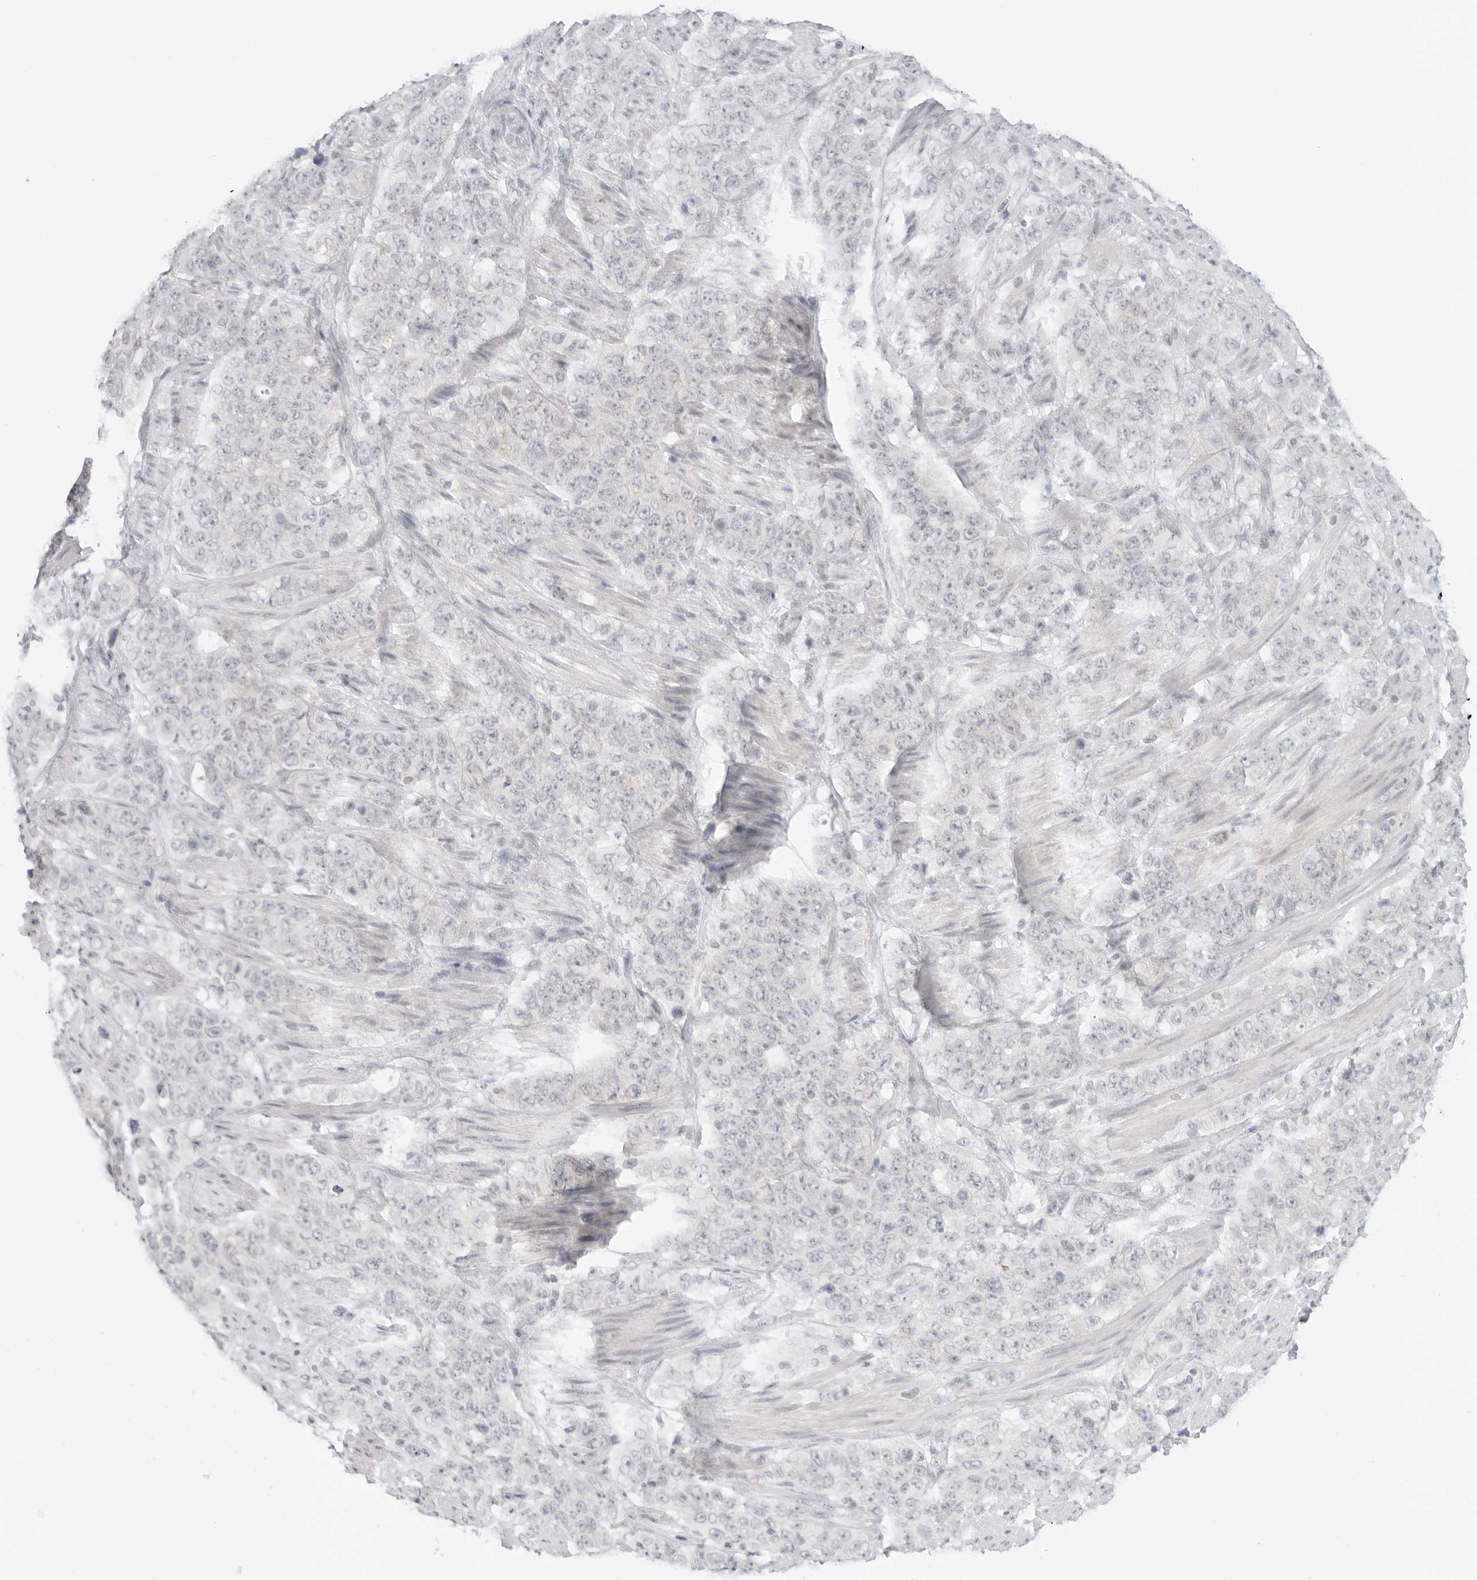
{"staining": {"intensity": "negative", "quantity": "none", "location": "none"}, "tissue": "stomach cancer", "cell_type": "Tumor cells", "image_type": "cancer", "snomed": [{"axis": "morphology", "description": "Adenocarcinoma, NOS"}, {"axis": "topography", "description": "Stomach"}], "caption": "Protein analysis of stomach adenocarcinoma reveals no significant positivity in tumor cells. (Immunohistochemistry (ihc), brightfield microscopy, high magnification).", "gene": "MED18", "patient": {"sex": "male", "age": 48}}